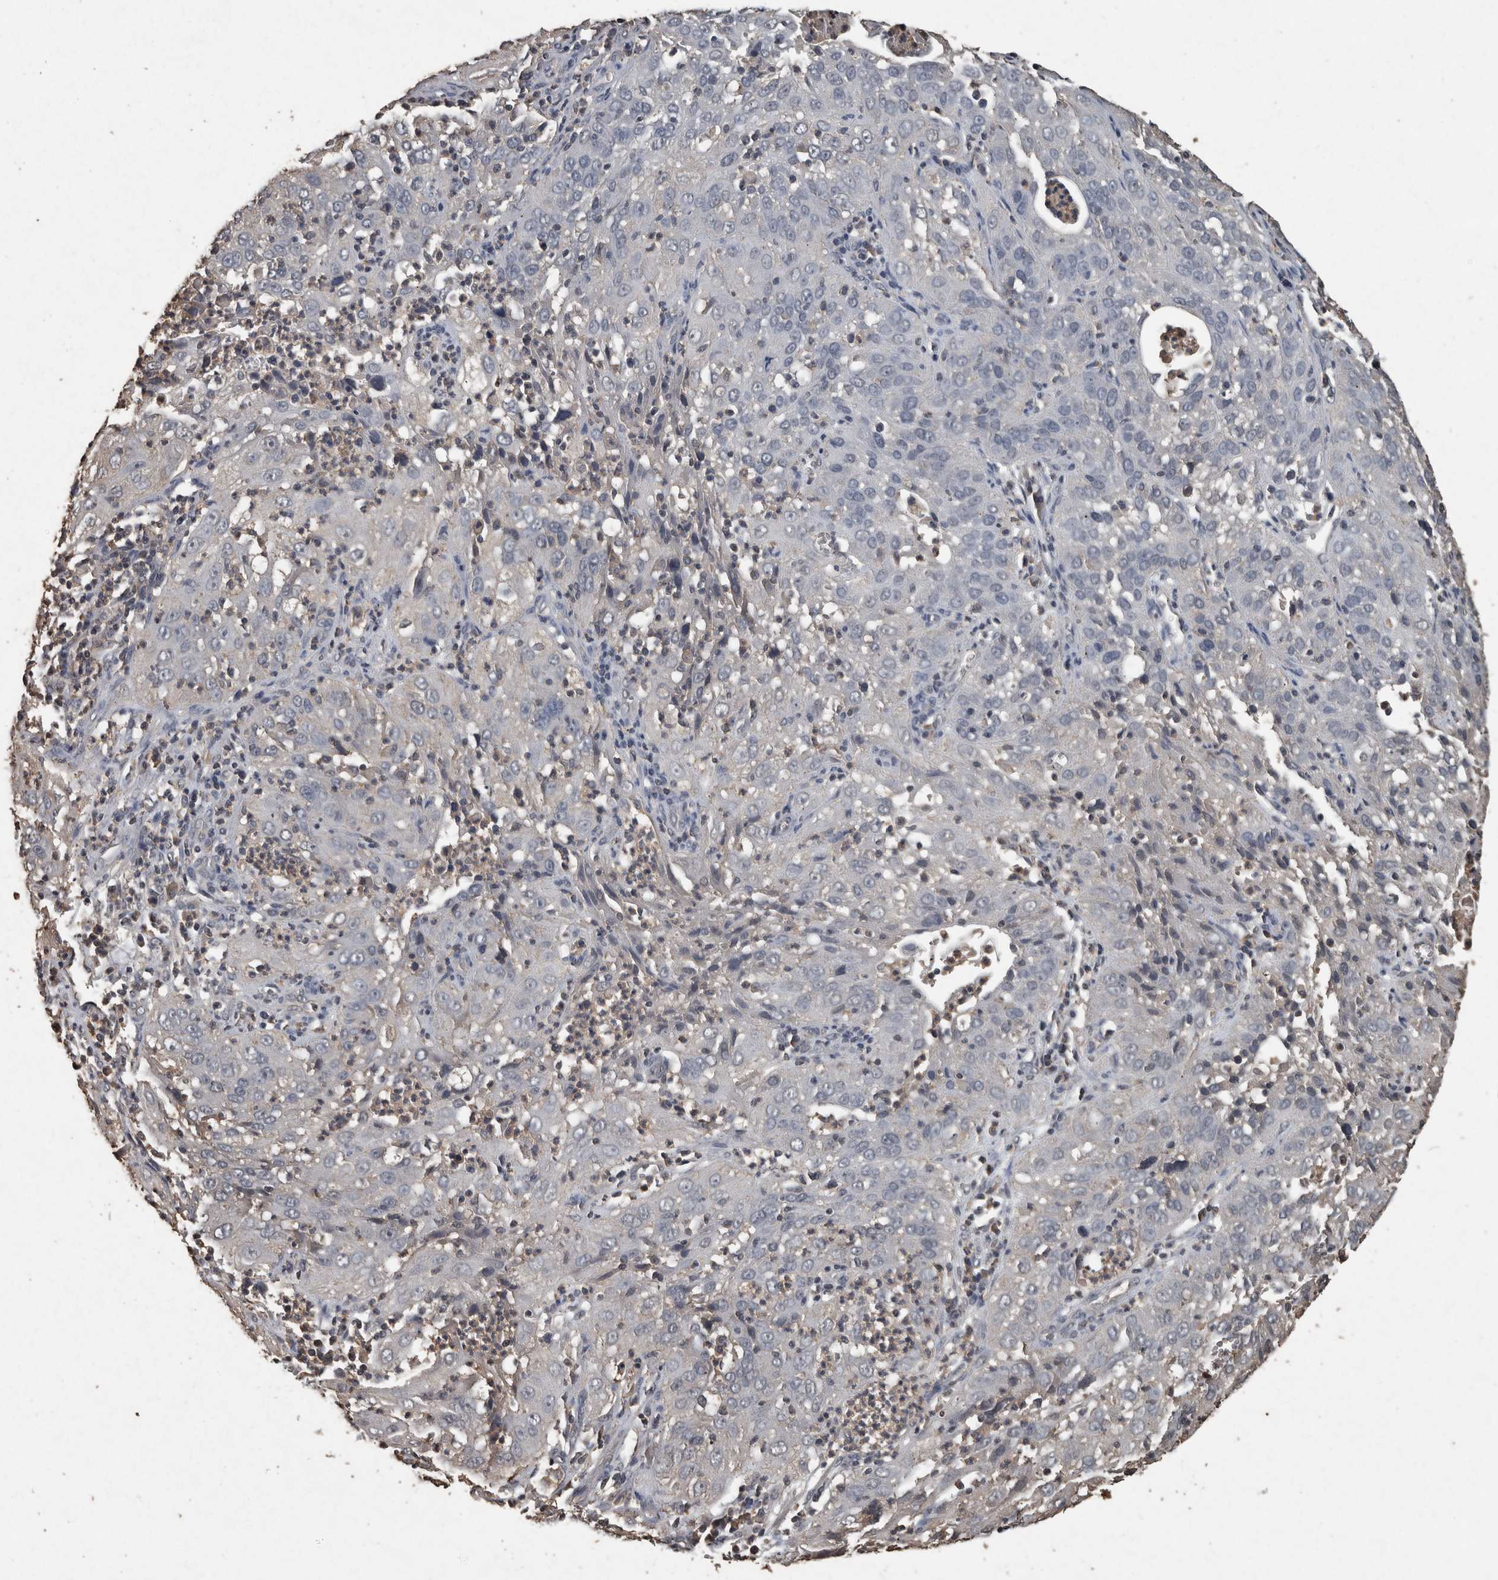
{"staining": {"intensity": "negative", "quantity": "none", "location": "none"}, "tissue": "cervical cancer", "cell_type": "Tumor cells", "image_type": "cancer", "snomed": [{"axis": "morphology", "description": "Squamous cell carcinoma, NOS"}, {"axis": "topography", "description": "Cervix"}], "caption": "This is a histopathology image of IHC staining of cervical cancer, which shows no staining in tumor cells.", "gene": "FGFRL1", "patient": {"sex": "female", "age": 32}}